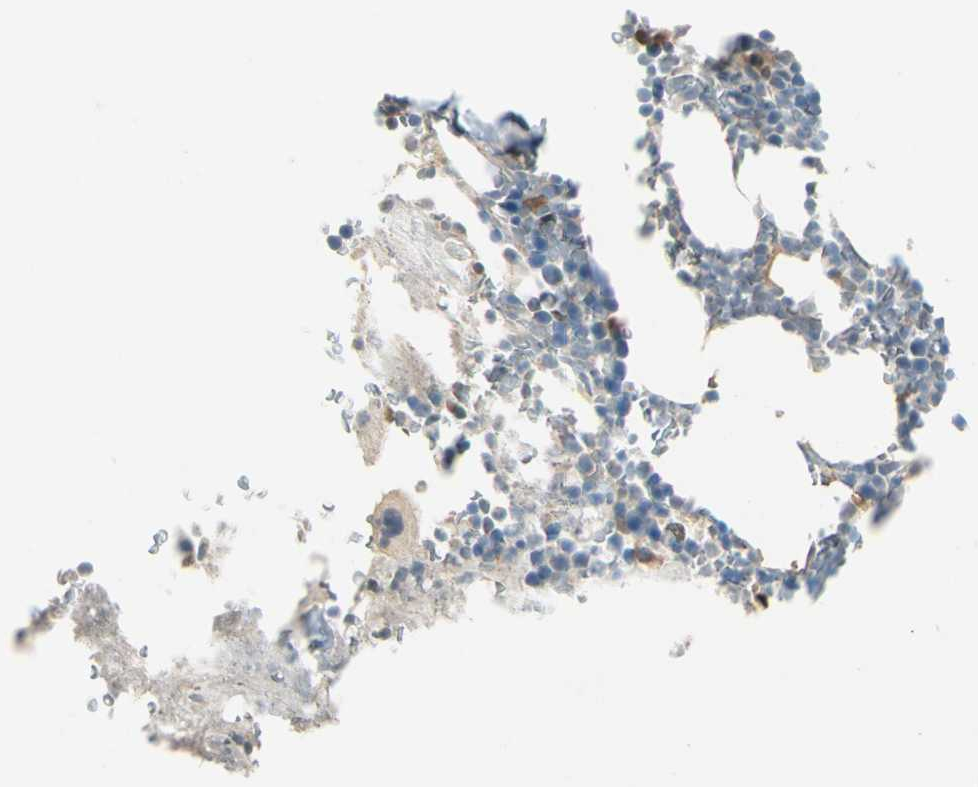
{"staining": {"intensity": "weak", "quantity": "<25%", "location": "cytoplasmic/membranous"}, "tissue": "bone marrow", "cell_type": "Hematopoietic cells", "image_type": "normal", "snomed": [{"axis": "morphology", "description": "Normal tissue, NOS"}, {"axis": "topography", "description": "Bone marrow"}], "caption": "Immunohistochemistry (IHC) image of normal human bone marrow stained for a protein (brown), which demonstrates no expression in hematopoietic cells.", "gene": "GNE", "patient": {"sex": "male"}}